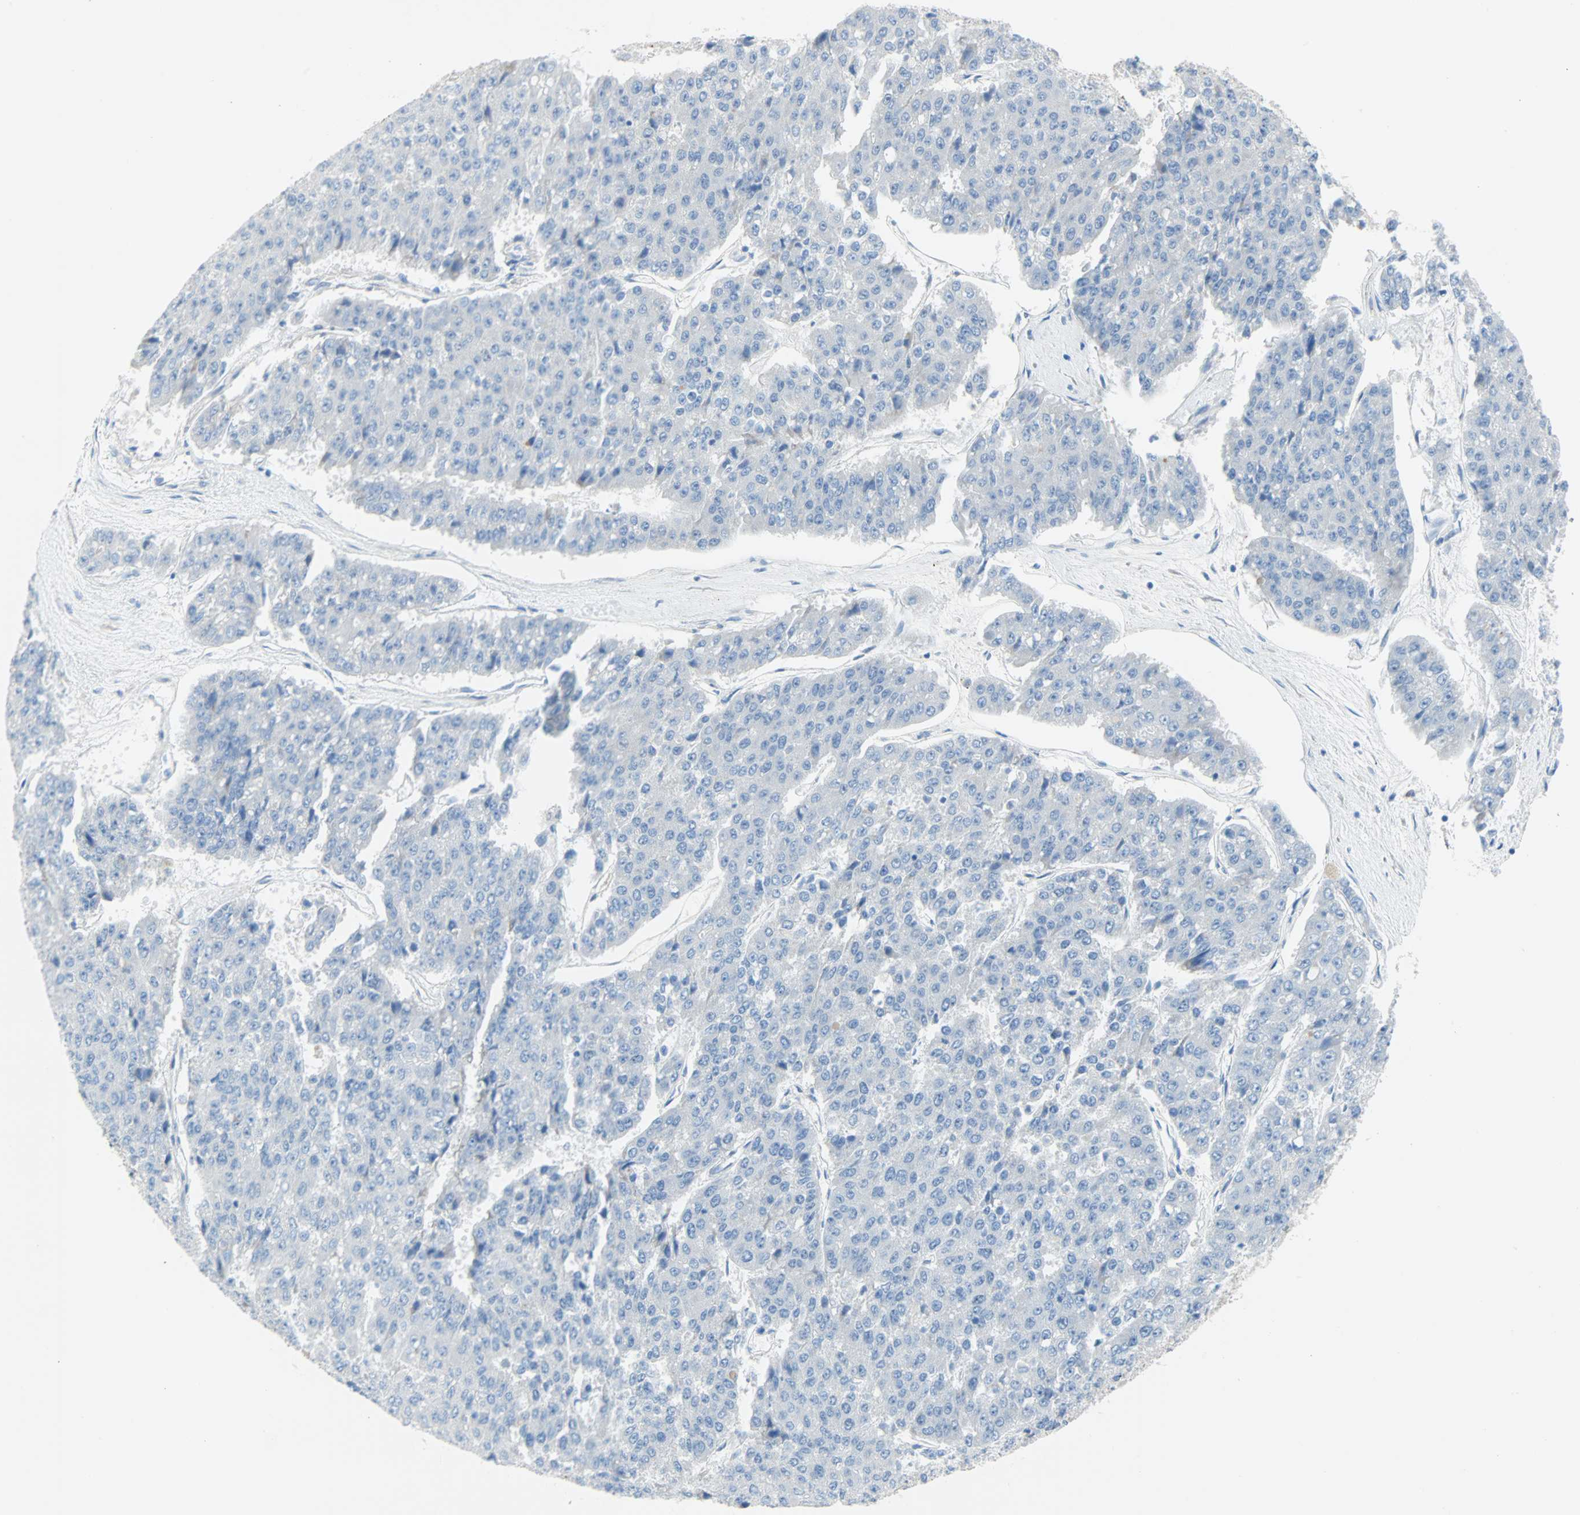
{"staining": {"intensity": "negative", "quantity": "none", "location": "none"}, "tissue": "pancreatic cancer", "cell_type": "Tumor cells", "image_type": "cancer", "snomed": [{"axis": "morphology", "description": "Adenocarcinoma, NOS"}, {"axis": "topography", "description": "Pancreas"}], "caption": "Immunohistochemical staining of pancreatic adenocarcinoma demonstrates no significant positivity in tumor cells.", "gene": "PDPN", "patient": {"sex": "male", "age": 50}}